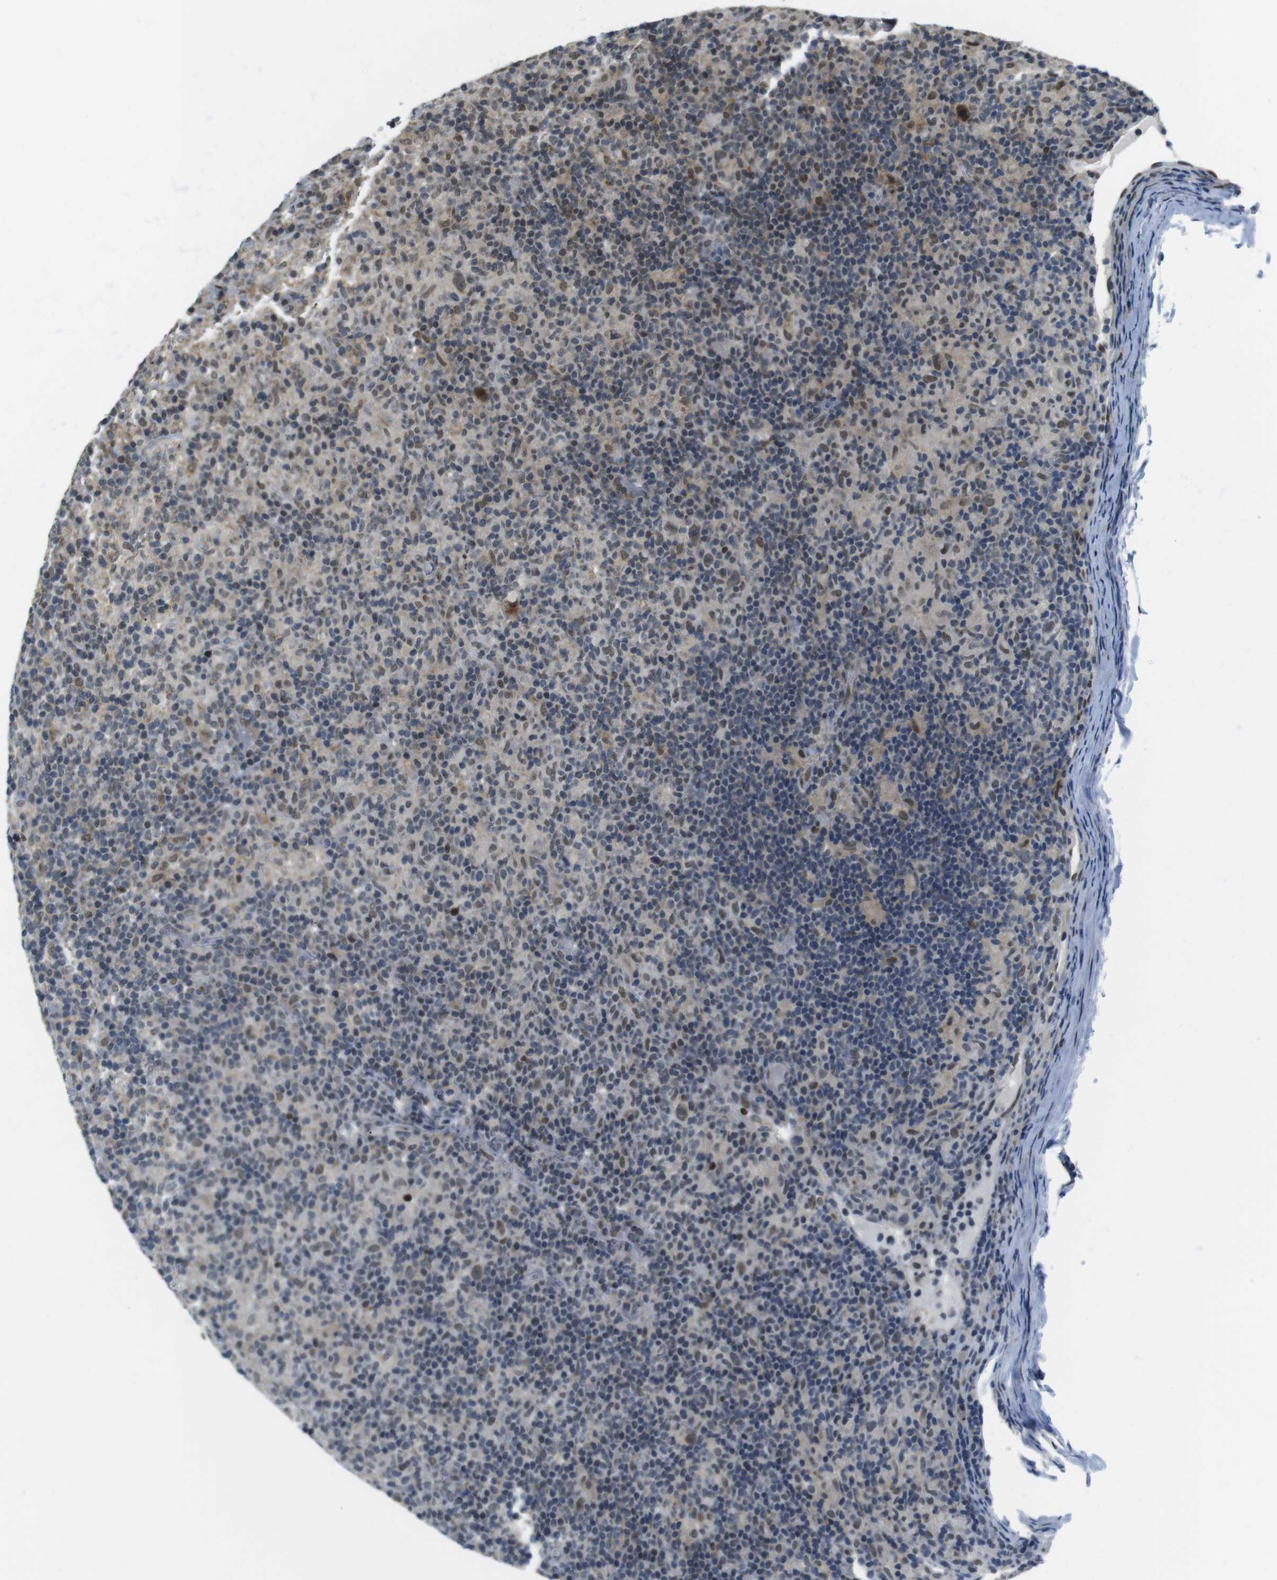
{"staining": {"intensity": "moderate", "quantity": ">75%", "location": "nuclear"}, "tissue": "lymphoma", "cell_type": "Tumor cells", "image_type": "cancer", "snomed": [{"axis": "morphology", "description": "Hodgkin's disease, NOS"}, {"axis": "topography", "description": "Lymph node"}], "caption": "Immunohistochemistry (IHC) (DAB) staining of lymphoma exhibits moderate nuclear protein staining in approximately >75% of tumor cells.", "gene": "USP7", "patient": {"sex": "male", "age": 70}}